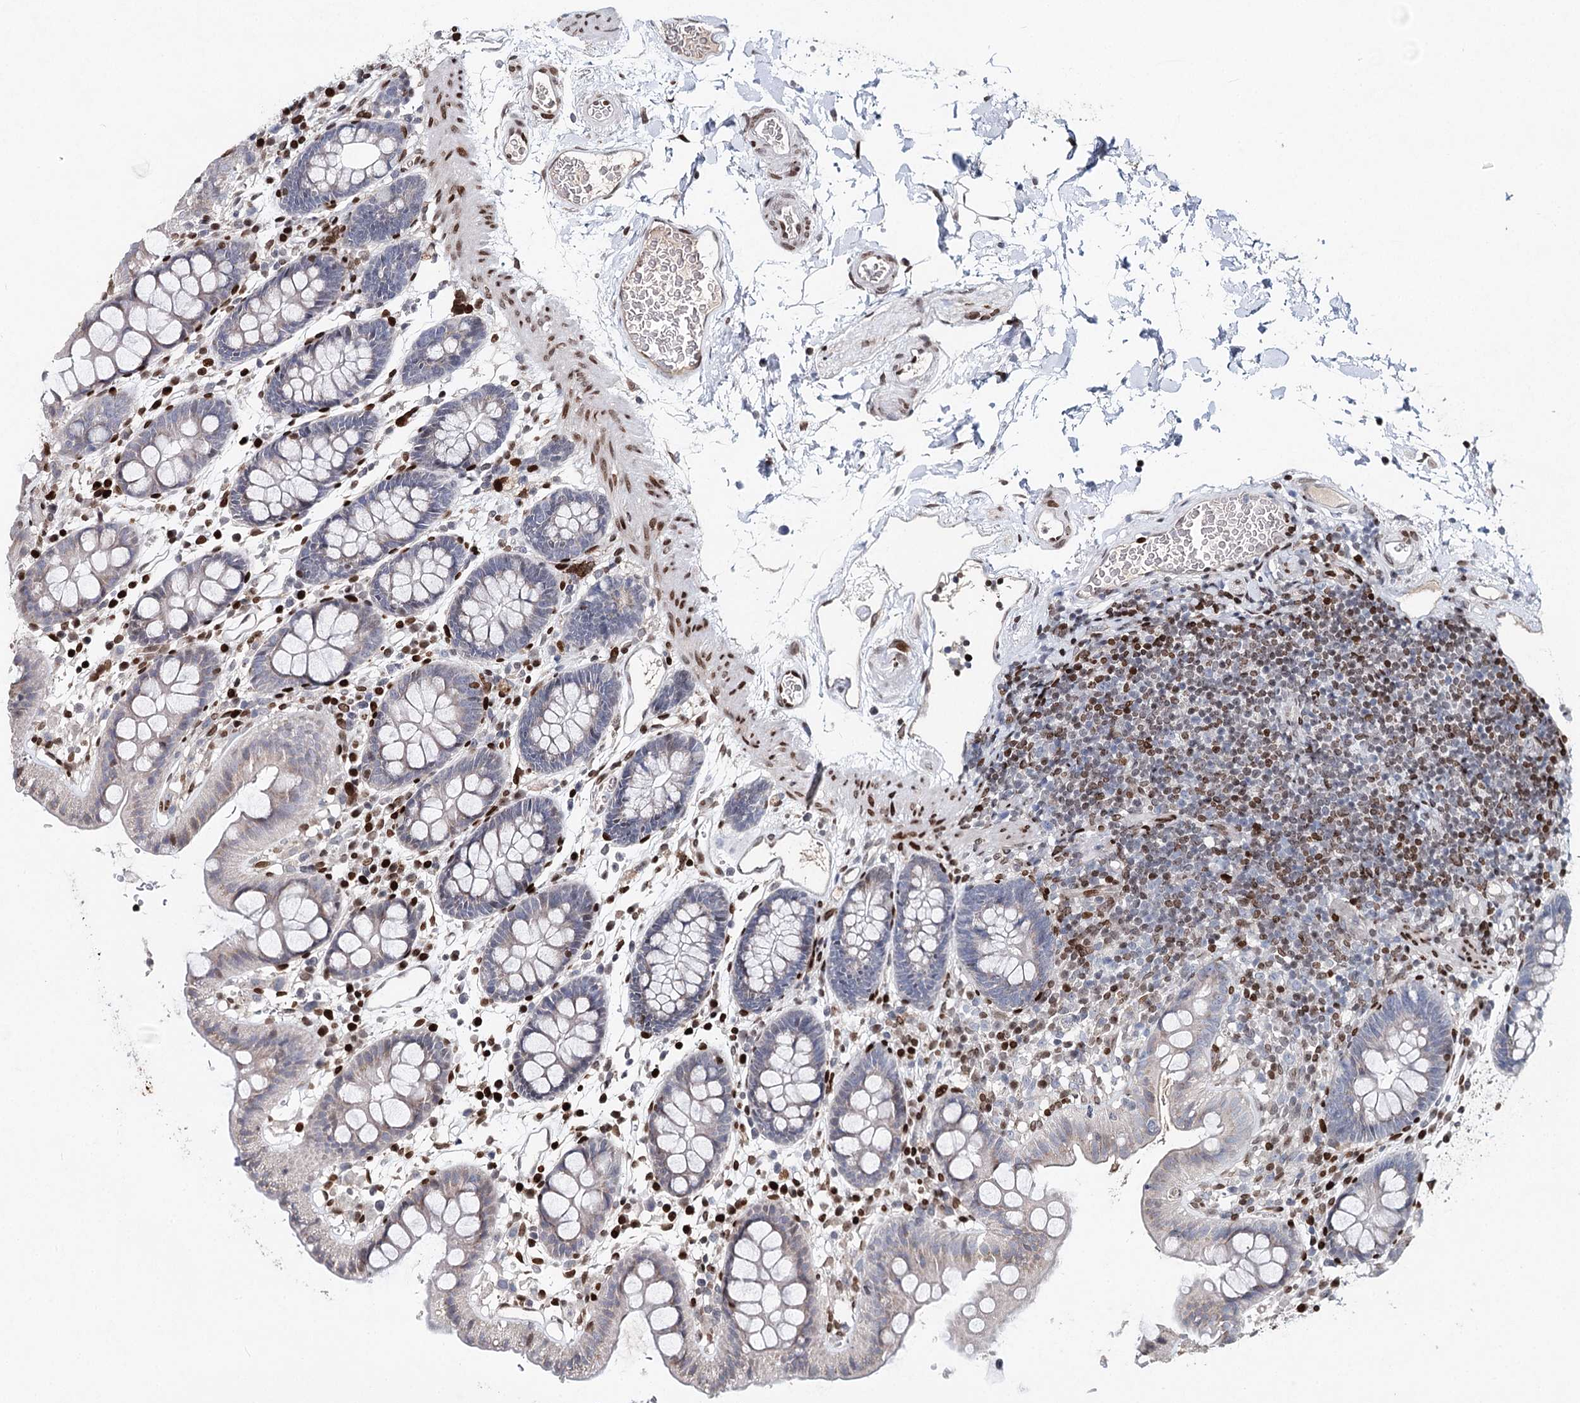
{"staining": {"intensity": "moderate", "quantity": "<25%", "location": "nuclear"}, "tissue": "colon", "cell_type": "Endothelial cells", "image_type": "normal", "snomed": [{"axis": "morphology", "description": "Normal tissue, NOS"}, {"axis": "topography", "description": "Colon"}], "caption": "IHC histopathology image of unremarkable colon stained for a protein (brown), which displays low levels of moderate nuclear positivity in approximately <25% of endothelial cells.", "gene": "FRMD4A", "patient": {"sex": "male", "age": 75}}